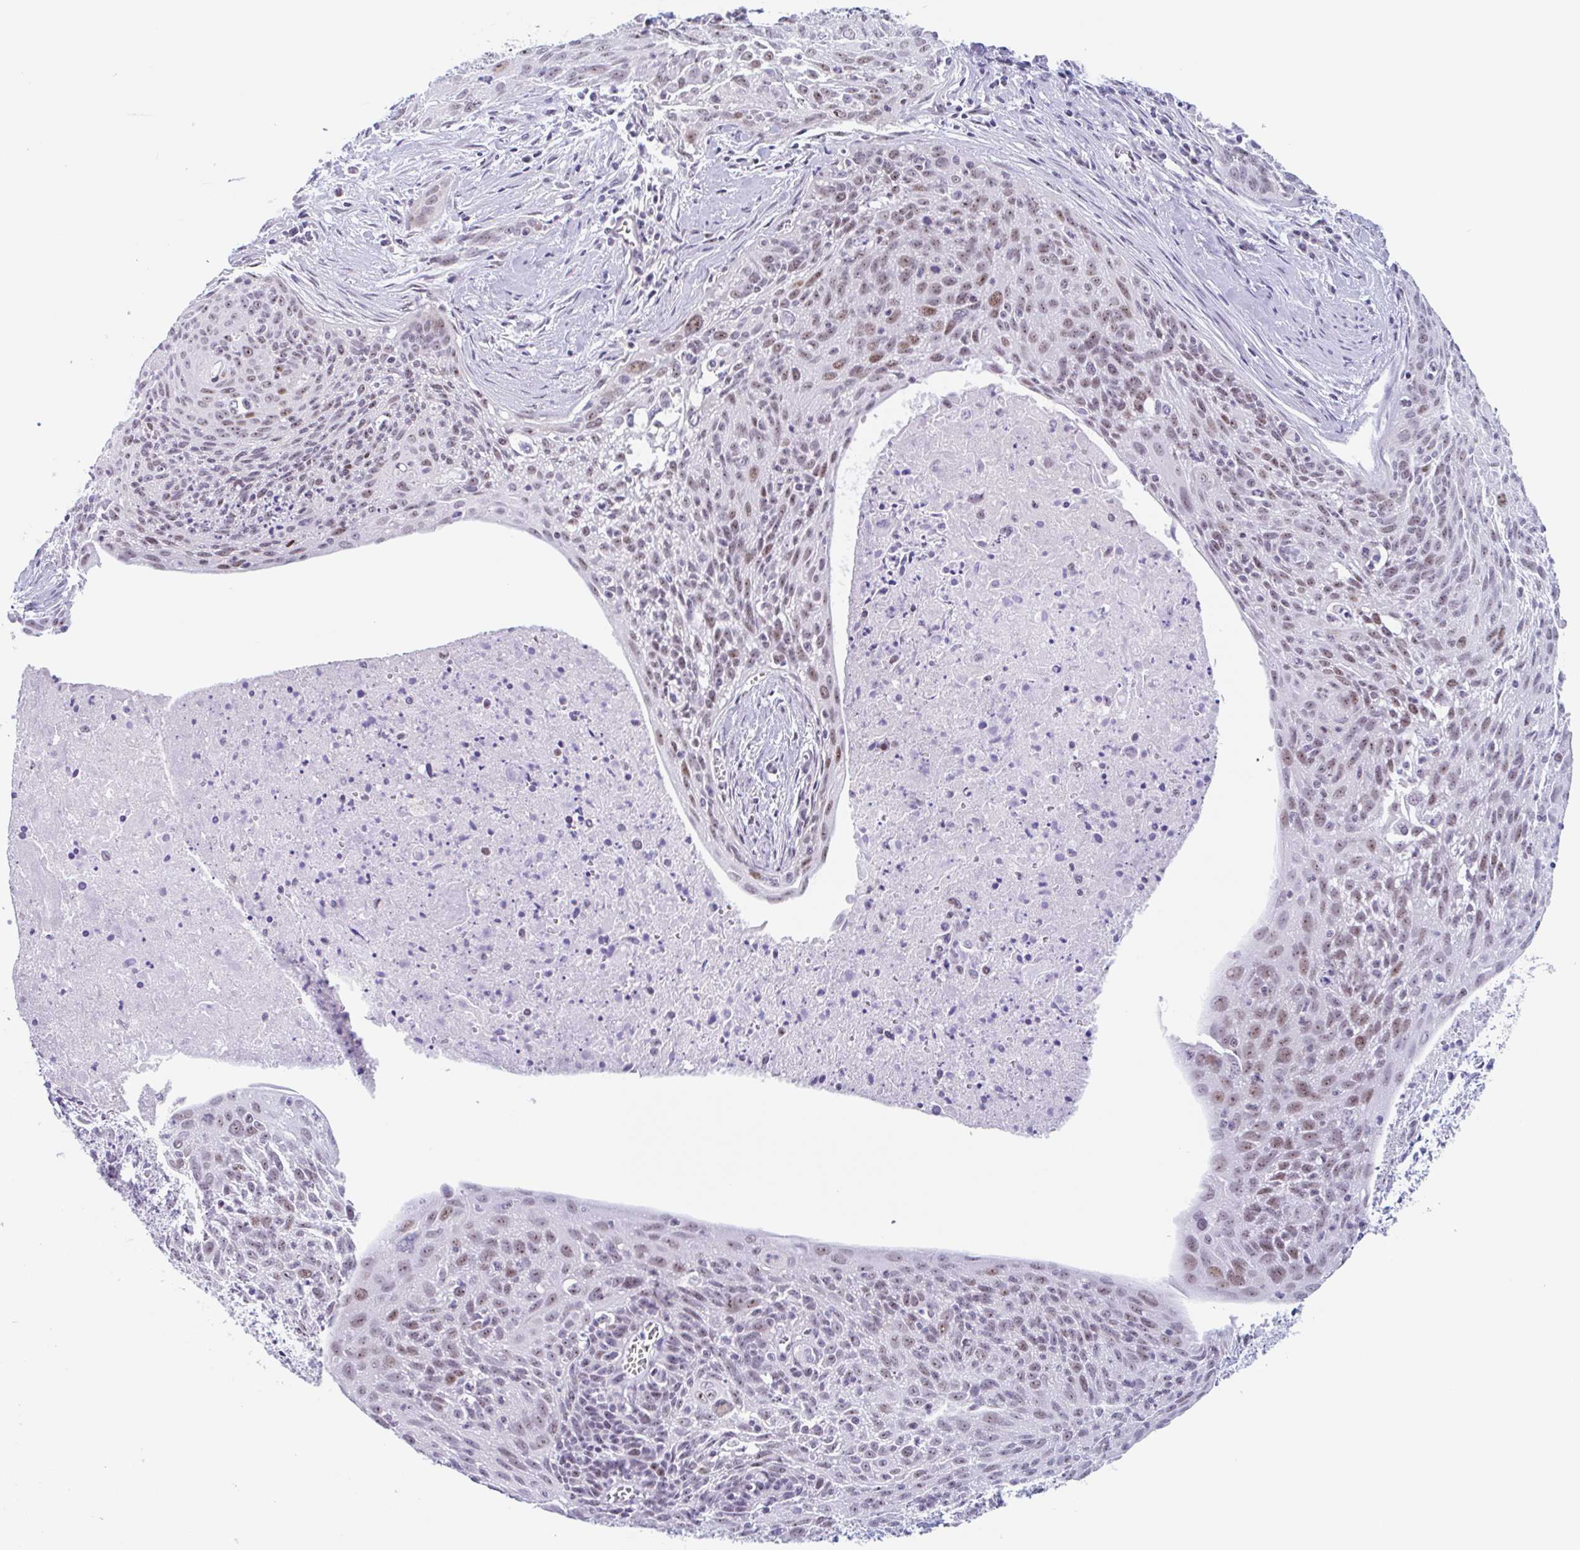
{"staining": {"intensity": "moderate", "quantity": ">75%", "location": "nuclear"}, "tissue": "cervical cancer", "cell_type": "Tumor cells", "image_type": "cancer", "snomed": [{"axis": "morphology", "description": "Squamous cell carcinoma, NOS"}, {"axis": "topography", "description": "Cervix"}], "caption": "An IHC image of neoplastic tissue is shown. Protein staining in brown highlights moderate nuclear positivity in squamous cell carcinoma (cervical) within tumor cells.", "gene": "LENG9", "patient": {"sex": "female", "age": 55}}